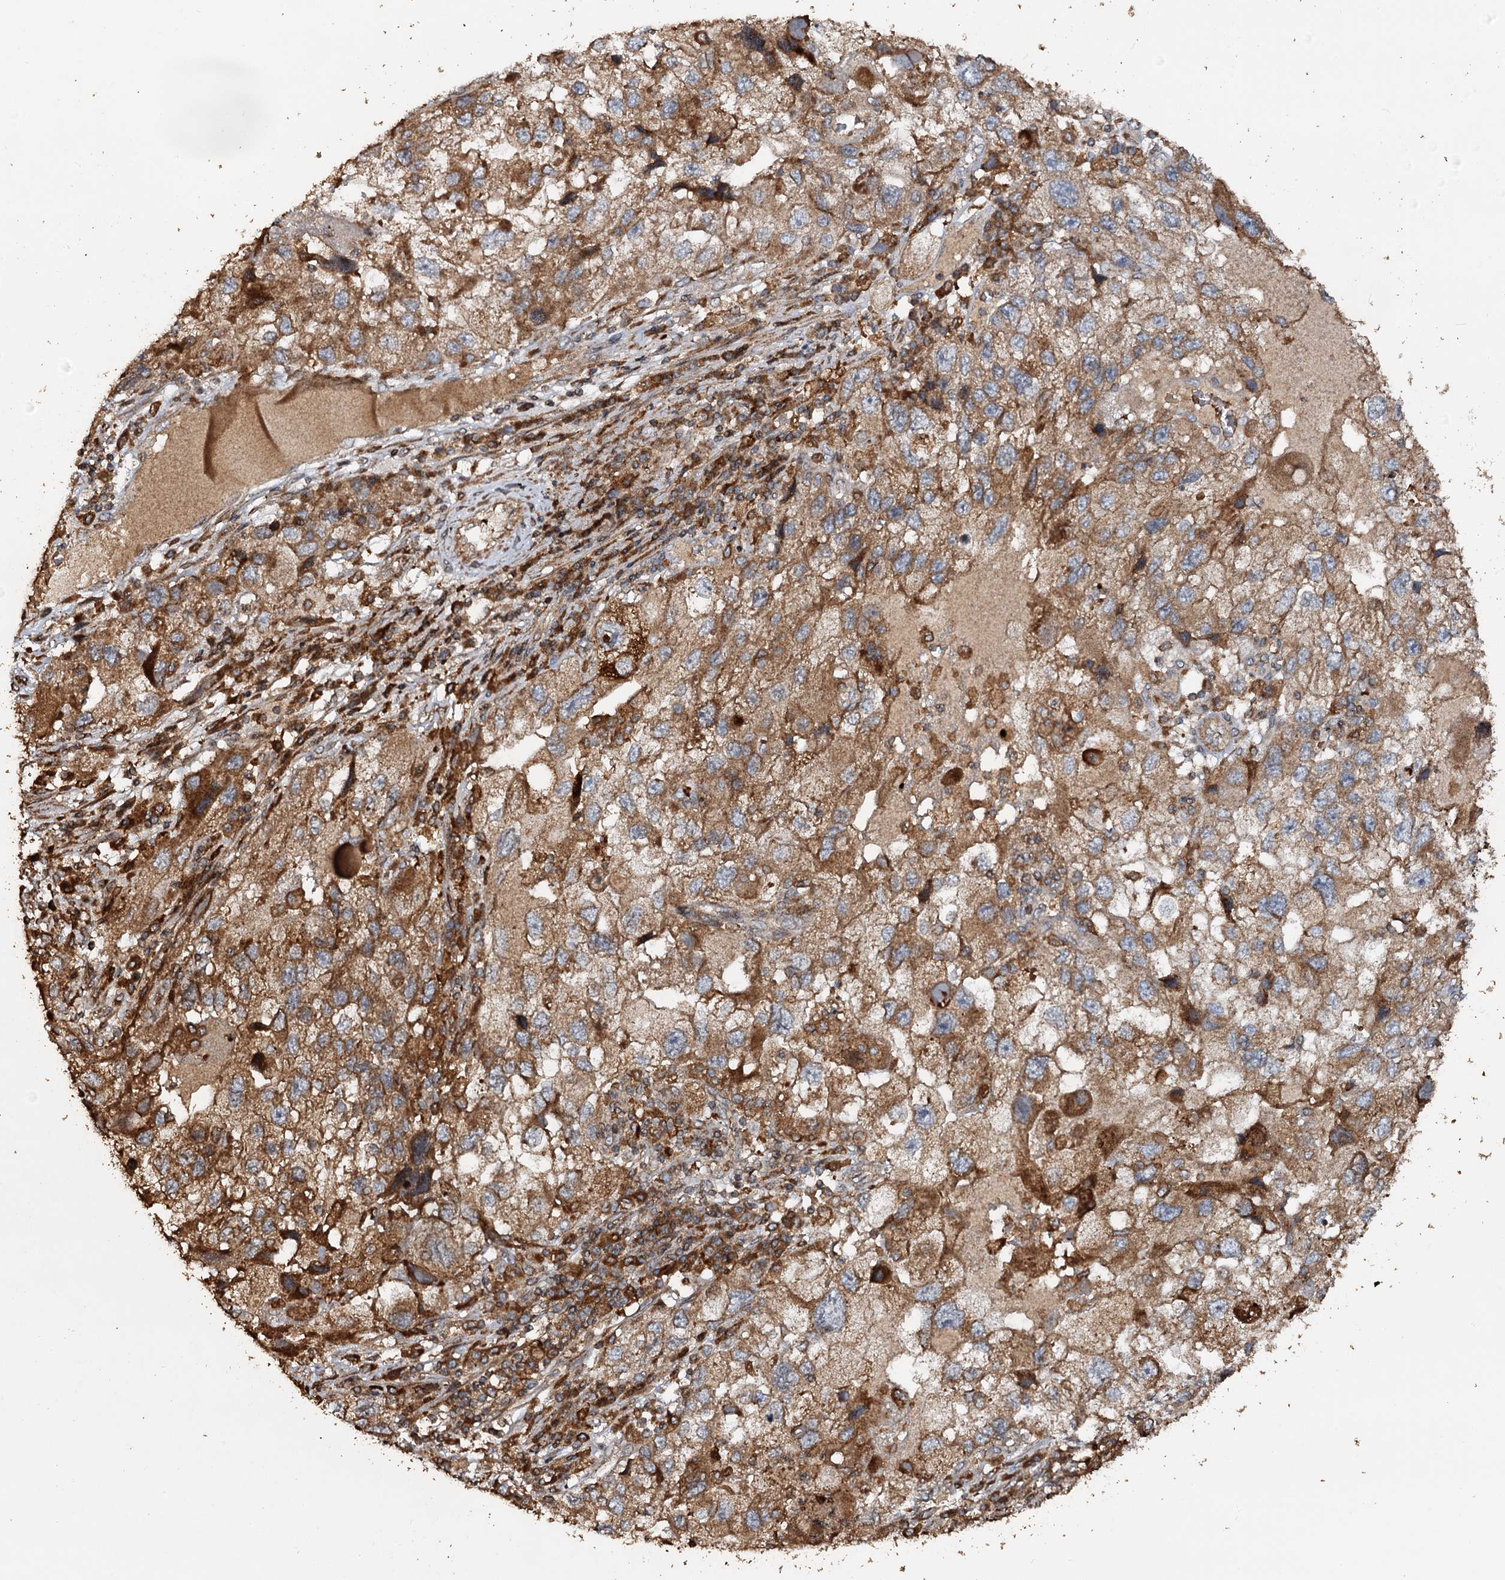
{"staining": {"intensity": "moderate", "quantity": ">75%", "location": "cytoplasmic/membranous"}, "tissue": "endometrial cancer", "cell_type": "Tumor cells", "image_type": "cancer", "snomed": [{"axis": "morphology", "description": "Adenocarcinoma, NOS"}, {"axis": "topography", "description": "Endometrium"}], "caption": "Endometrial adenocarcinoma stained for a protein (brown) reveals moderate cytoplasmic/membranous positive staining in approximately >75% of tumor cells.", "gene": "NOTCH2NLA", "patient": {"sex": "female", "age": 49}}